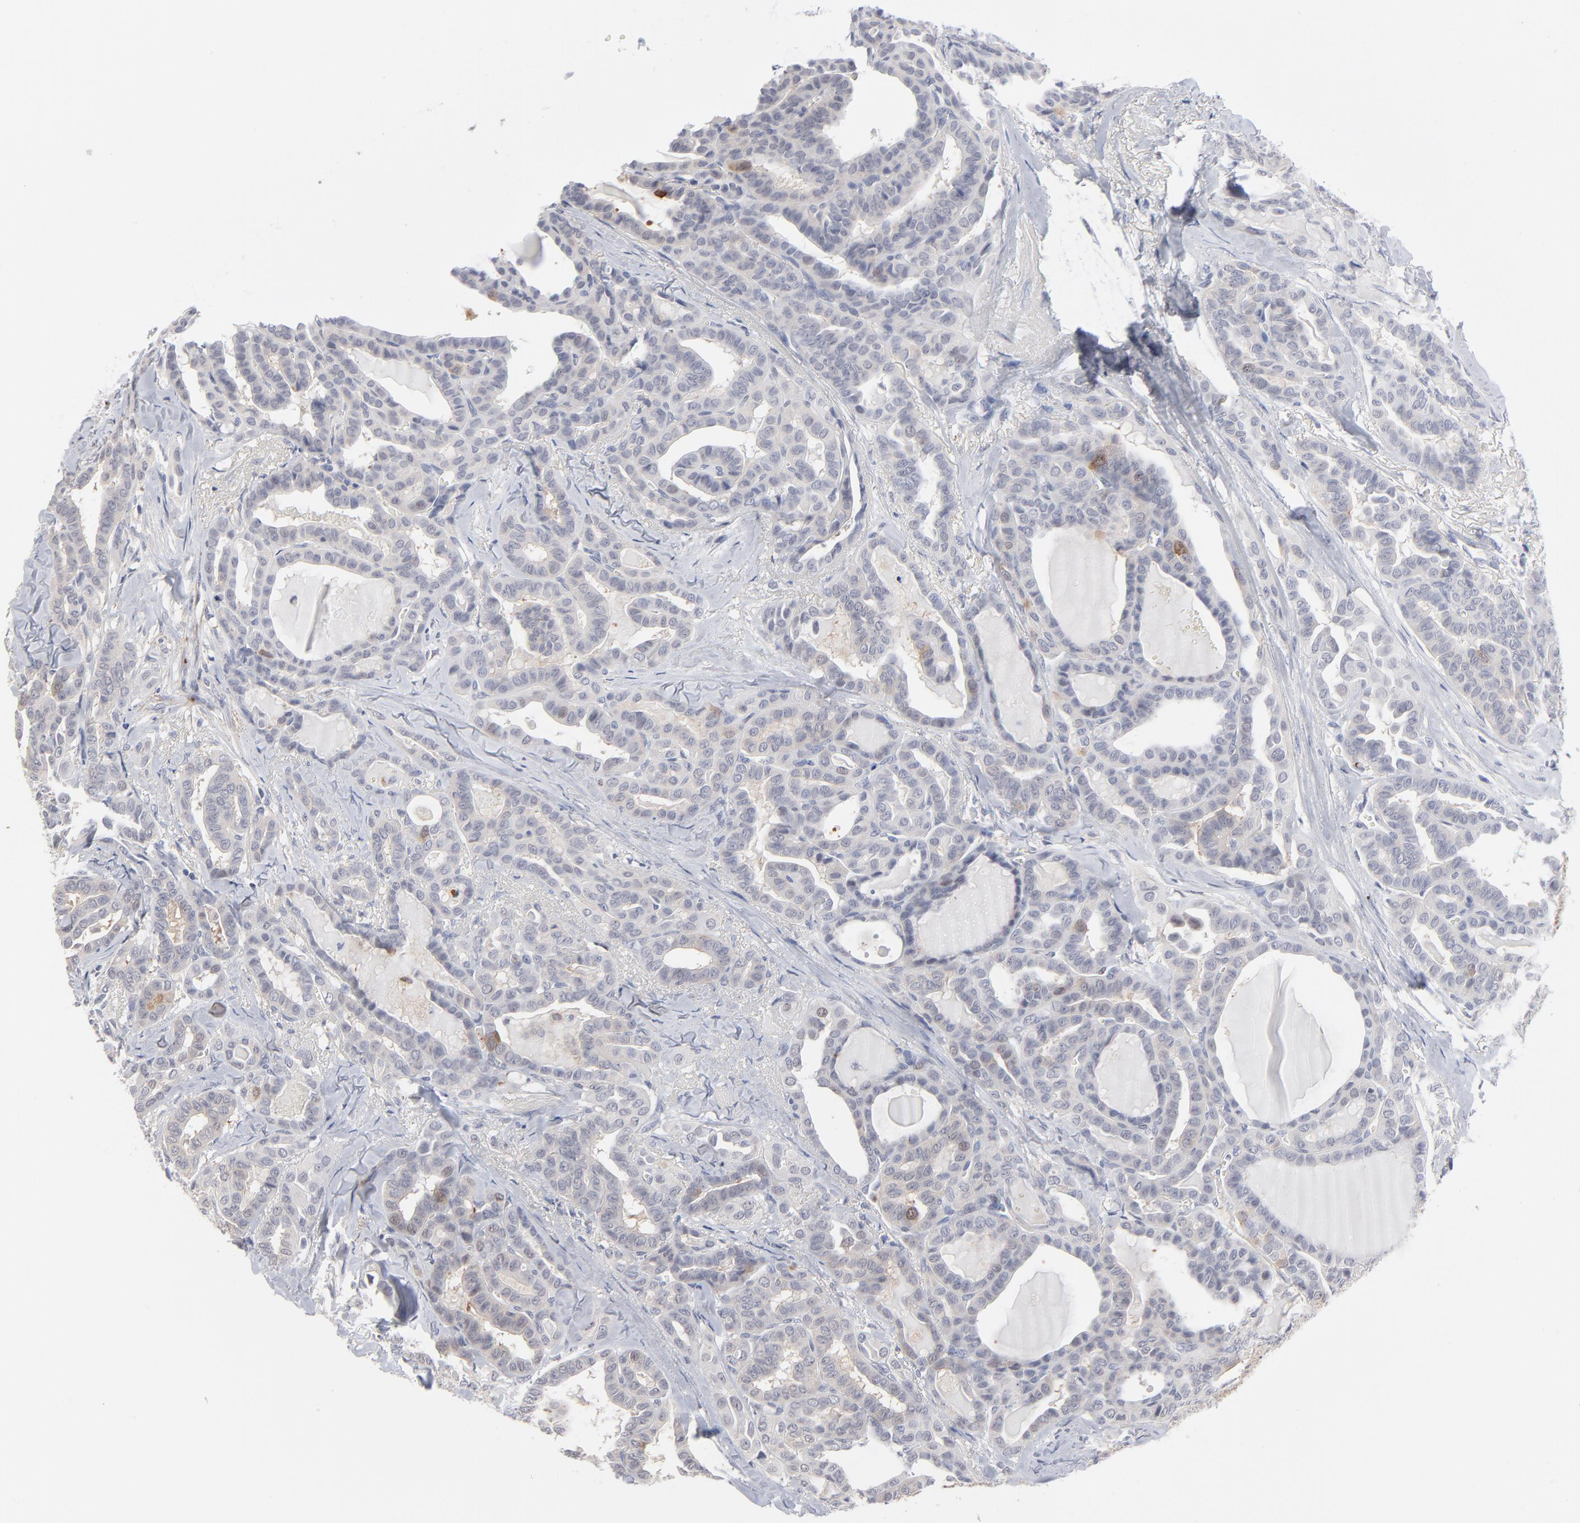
{"staining": {"intensity": "weak", "quantity": "<25%", "location": "cytoplasmic/membranous,nuclear"}, "tissue": "thyroid cancer", "cell_type": "Tumor cells", "image_type": "cancer", "snomed": [{"axis": "morphology", "description": "Carcinoma, NOS"}, {"axis": "topography", "description": "Thyroid gland"}], "caption": "Tumor cells are negative for protein expression in human thyroid cancer.", "gene": "AURKA", "patient": {"sex": "female", "age": 91}}